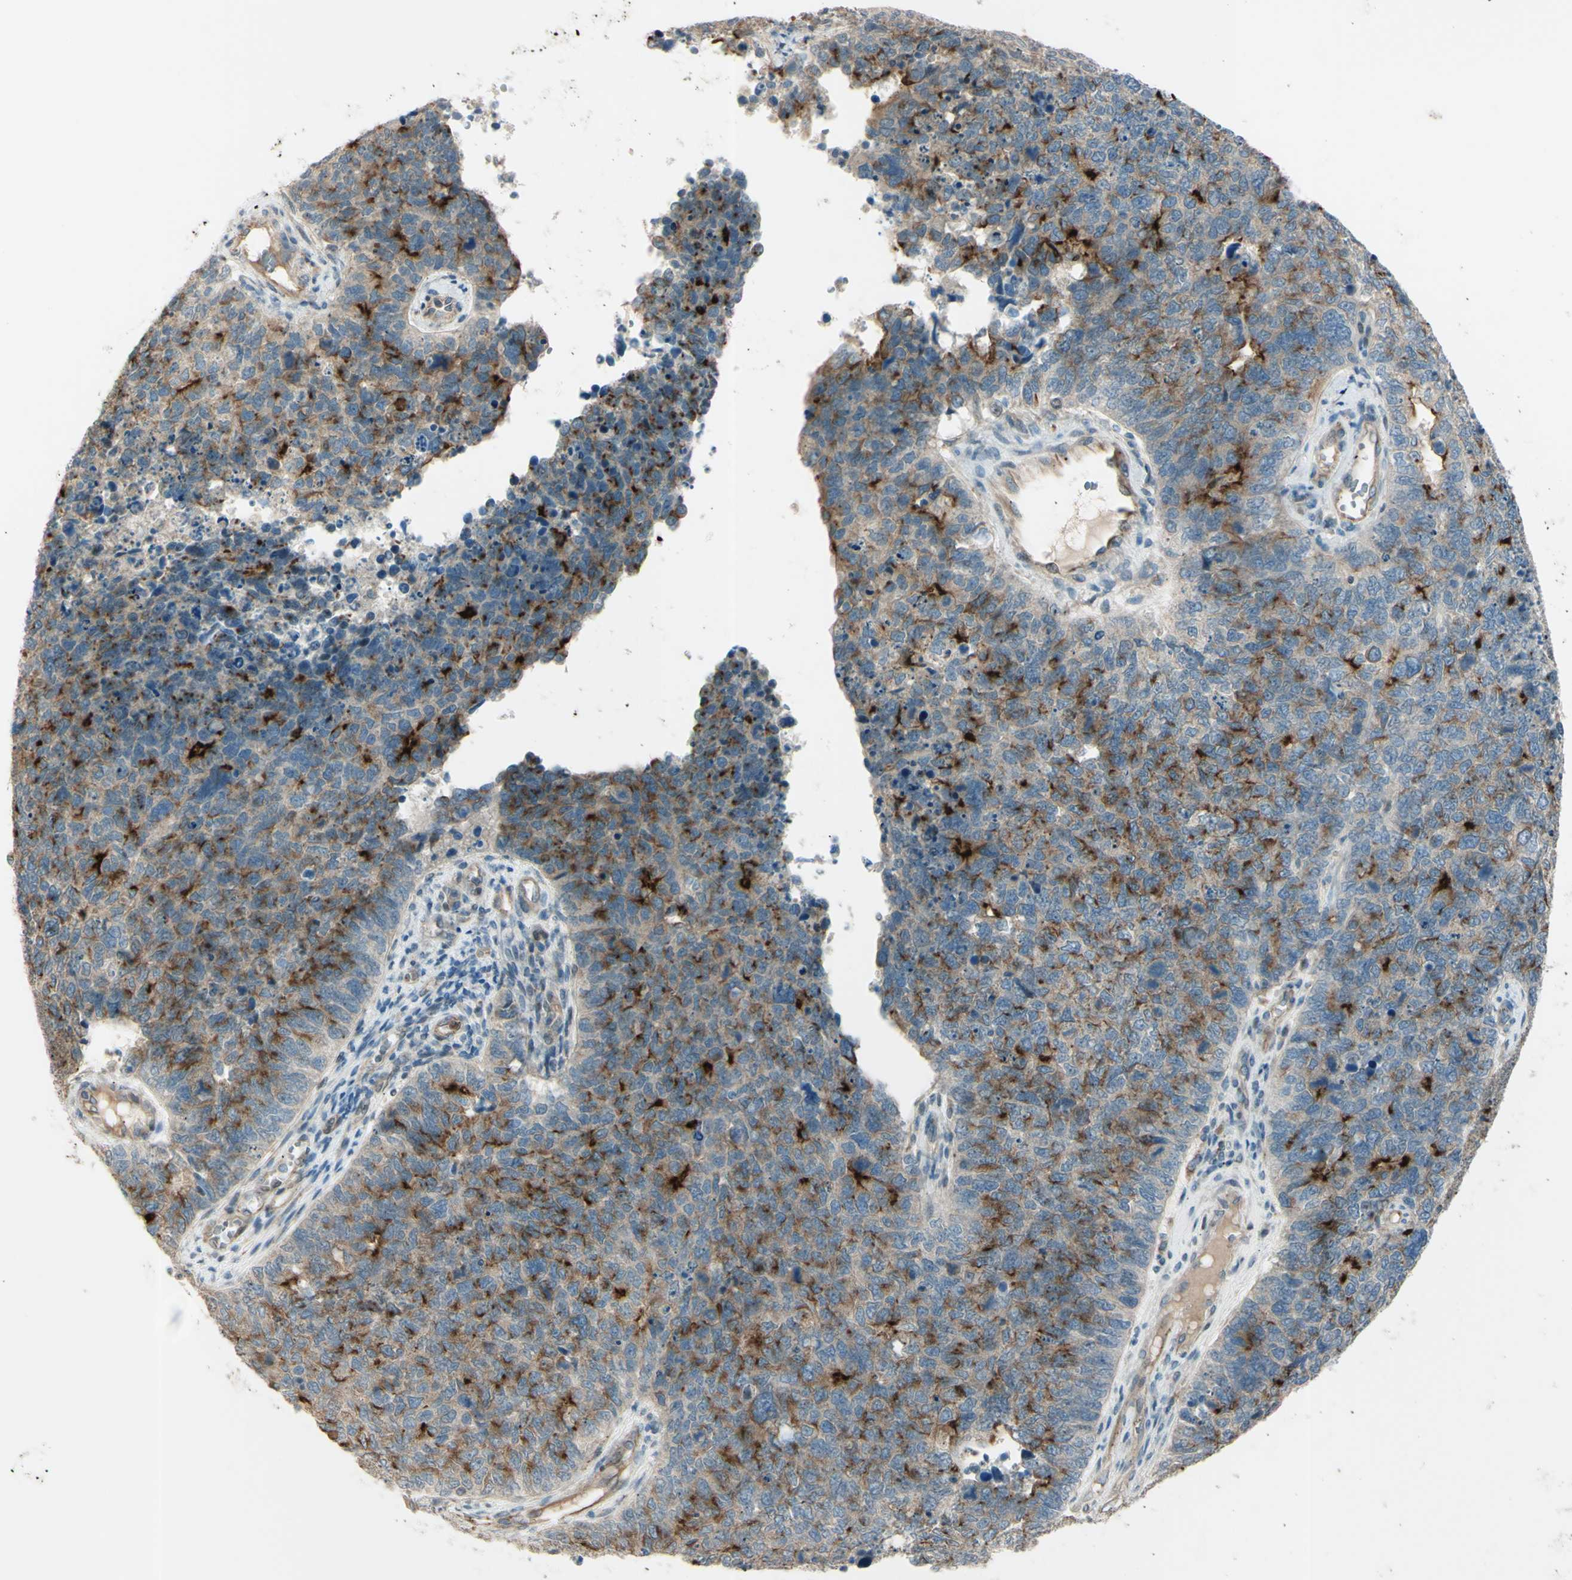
{"staining": {"intensity": "strong", "quantity": "25%-75%", "location": "cytoplasmic/membranous"}, "tissue": "cervical cancer", "cell_type": "Tumor cells", "image_type": "cancer", "snomed": [{"axis": "morphology", "description": "Squamous cell carcinoma, NOS"}, {"axis": "topography", "description": "Cervix"}], "caption": "Squamous cell carcinoma (cervical) stained with a brown dye displays strong cytoplasmic/membranous positive positivity in approximately 25%-75% of tumor cells.", "gene": "LMTK2", "patient": {"sex": "female", "age": 63}}